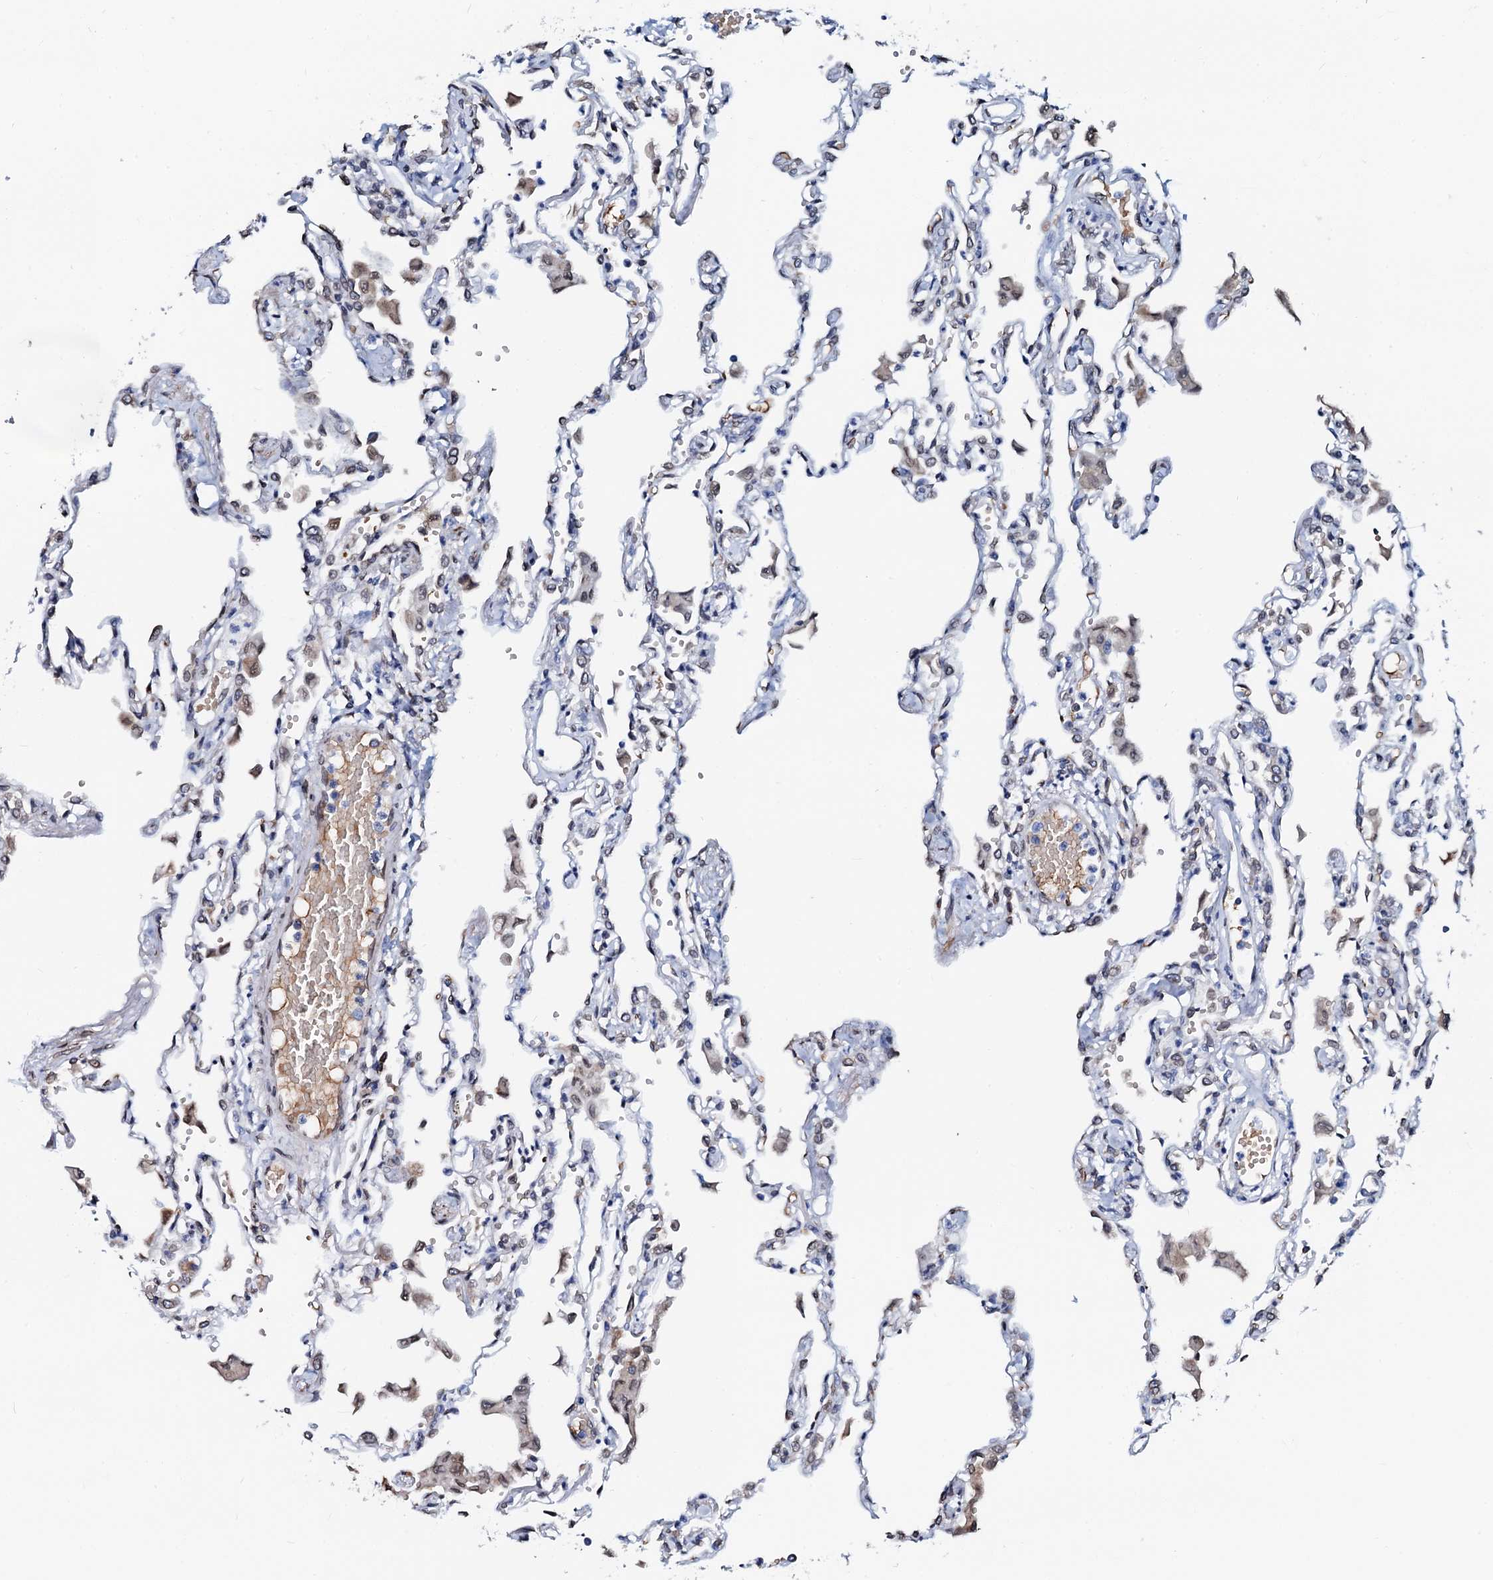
{"staining": {"intensity": "negative", "quantity": "none", "location": "none"}, "tissue": "lung", "cell_type": "Alveolar cells", "image_type": "normal", "snomed": [{"axis": "morphology", "description": "Normal tissue, NOS"}, {"axis": "topography", "description": "Bronchus"}, {"axis": "topography", "description": "Lung"}], "caption": "Human lung stained for a protein using IHC reveals no positivity in alveolar cells.", "gene": "NRP2", "patient": {"sex": "female", "age": 49}}